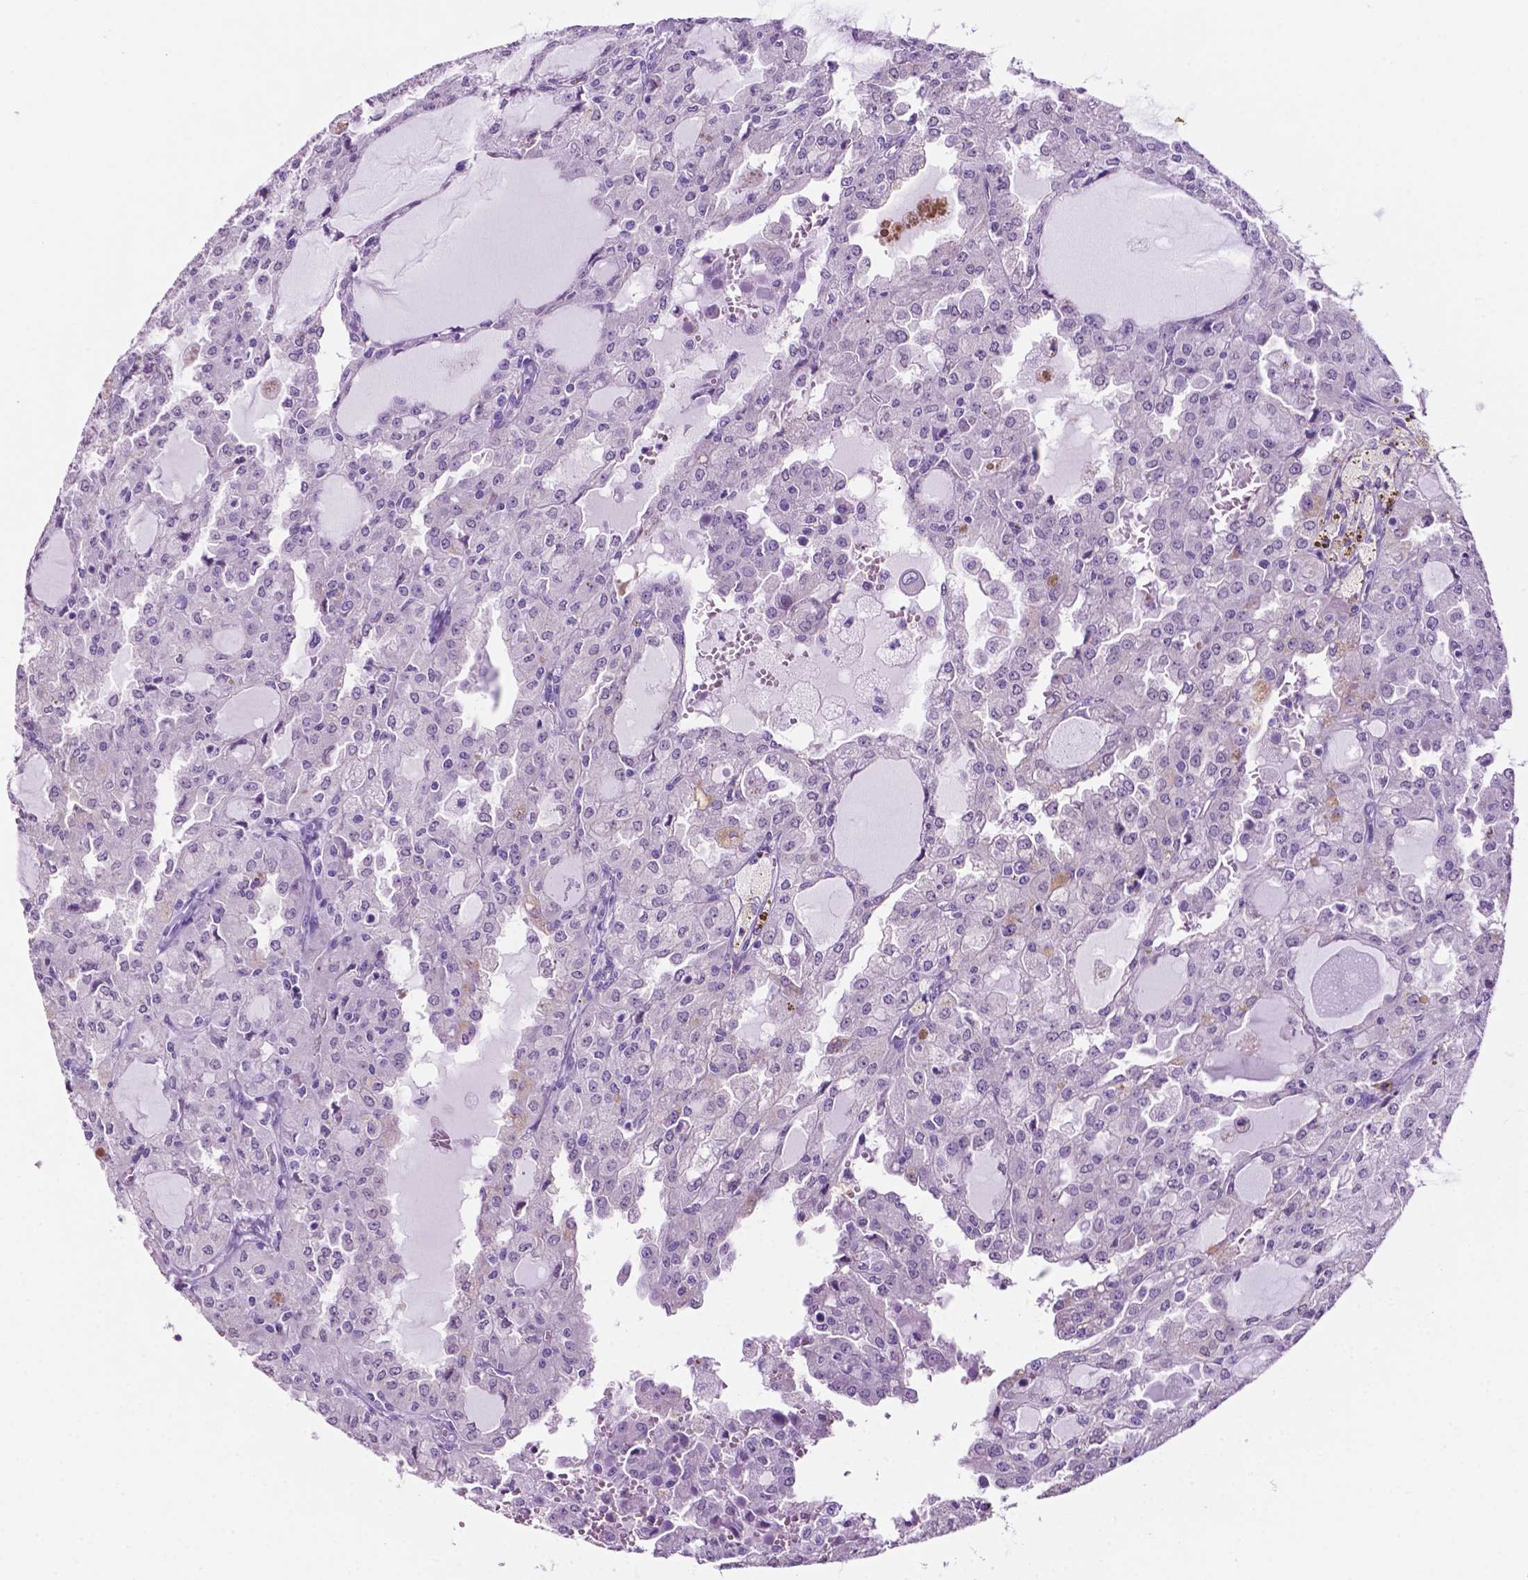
{"staining": {"intensity": "negative", "quantity": "none", "location": "none"}, "tissue": "head and neck cancer", "cell_type": "Tumor cells", "image_type": "cancer", "snomed": [{"axis": "morphology", "description": "Adenocarcinoma, NOS"}, {"axis": "topography", "description": "Head-Neck"}], "caption": "Photomicrograph shows no protein positivity in tumor cells of head and neck cancer tissue.", "gene": "PHGR1", "patient": {"sex": "male", "age": 64}}